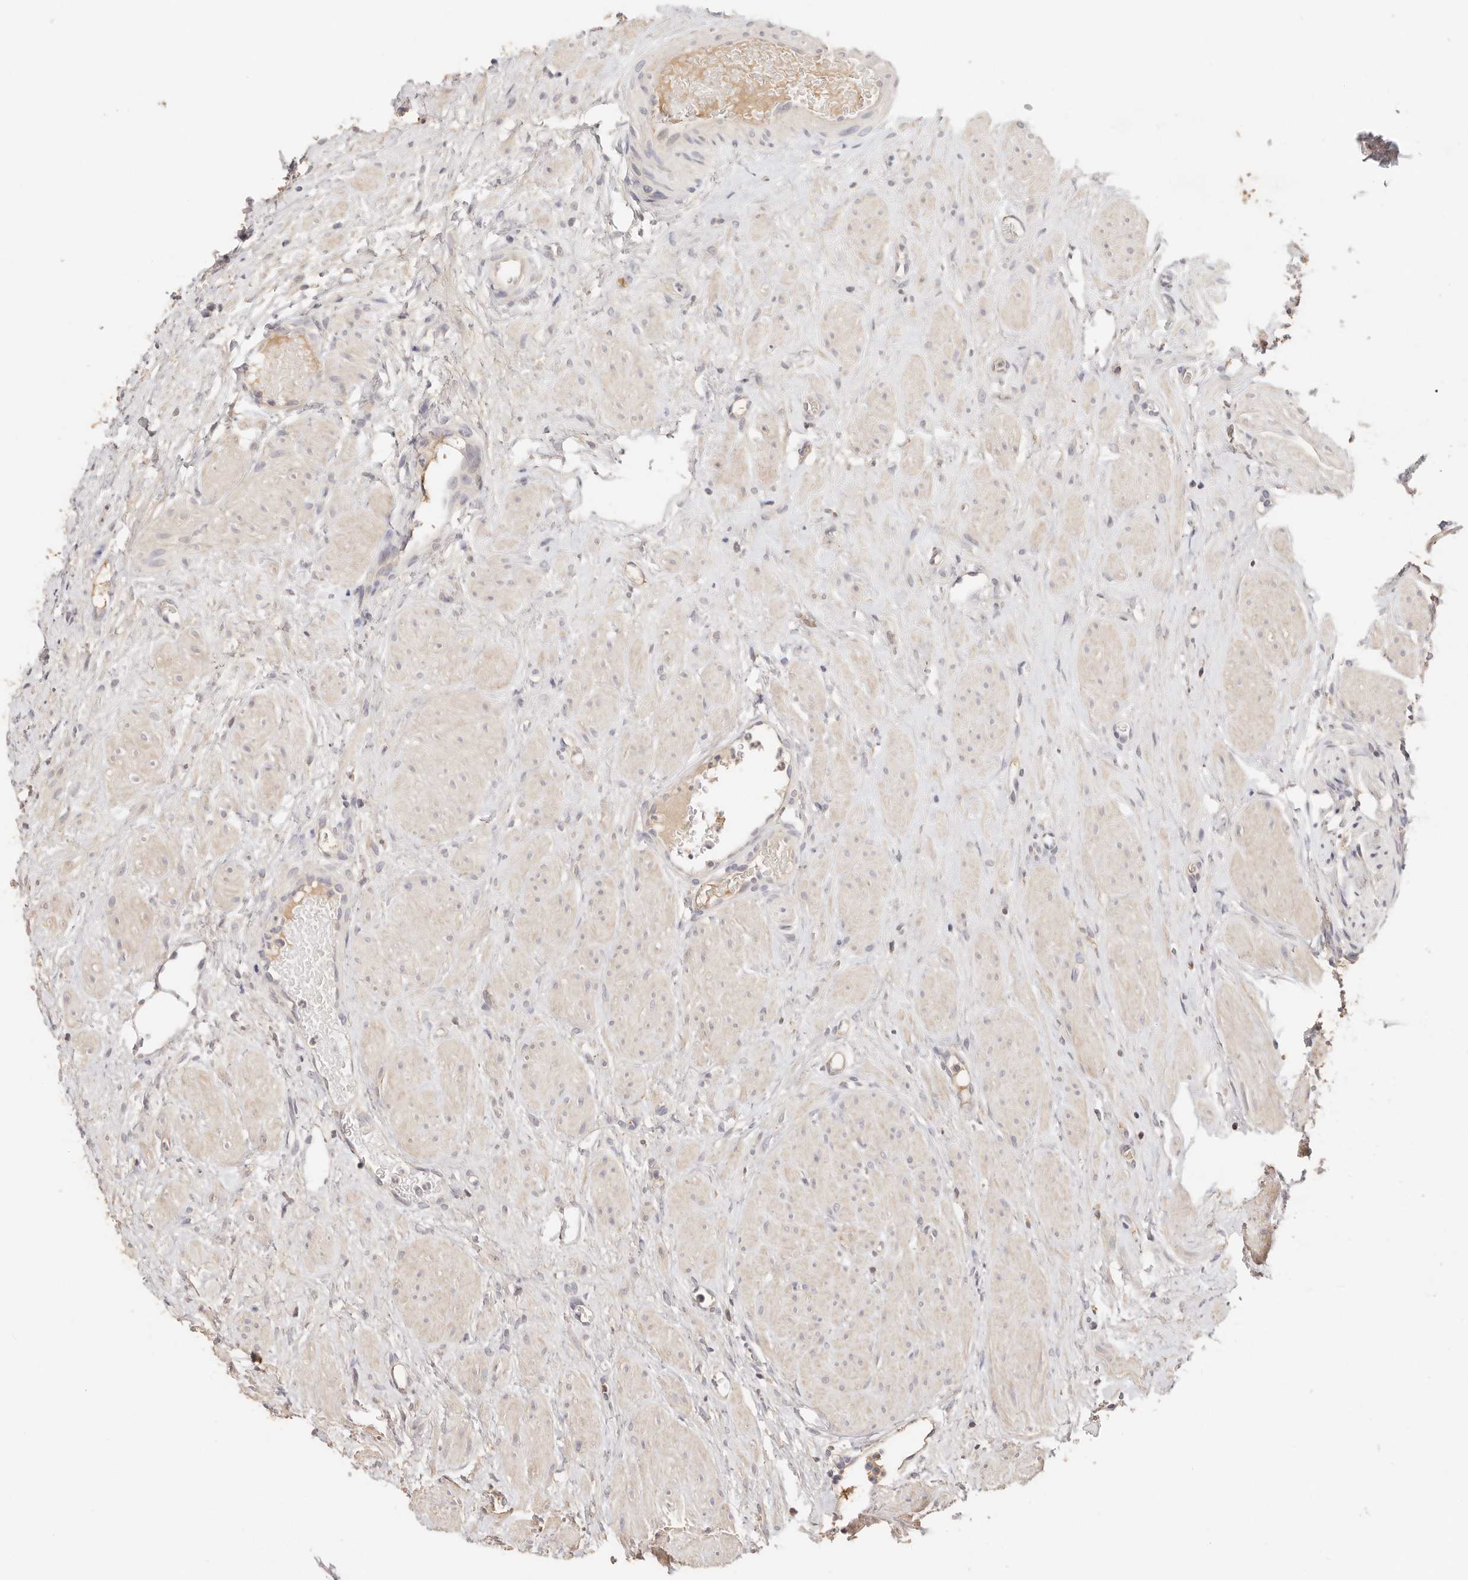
{"staining": {"intensity": "negative", "quantity": "none", "location": "none"}, "tissue": "ovary", "cell_type": "Ovarian stroma cells", "image_type": "normal", "snomed": [{"axis": "morphology", "description": "Normal tissue, NOS"}, {"axis": "morphology", "description": "Cyst, NOS"}, {"axis": "topography", "description": "Ovary"}], "caption": "DAB immunohistochemical staining of benign ovary shows no significant positivity in ovarian stroma cells. The staining was performed using DAB (3,3'-diaminobenzidine) to visualize the protein expression in brown, while the nuclei were stained in blue with hematoxylin (Magnification: 20x).", "gene": "CXADR", "patient": {"sex": "female", "age": 33}}